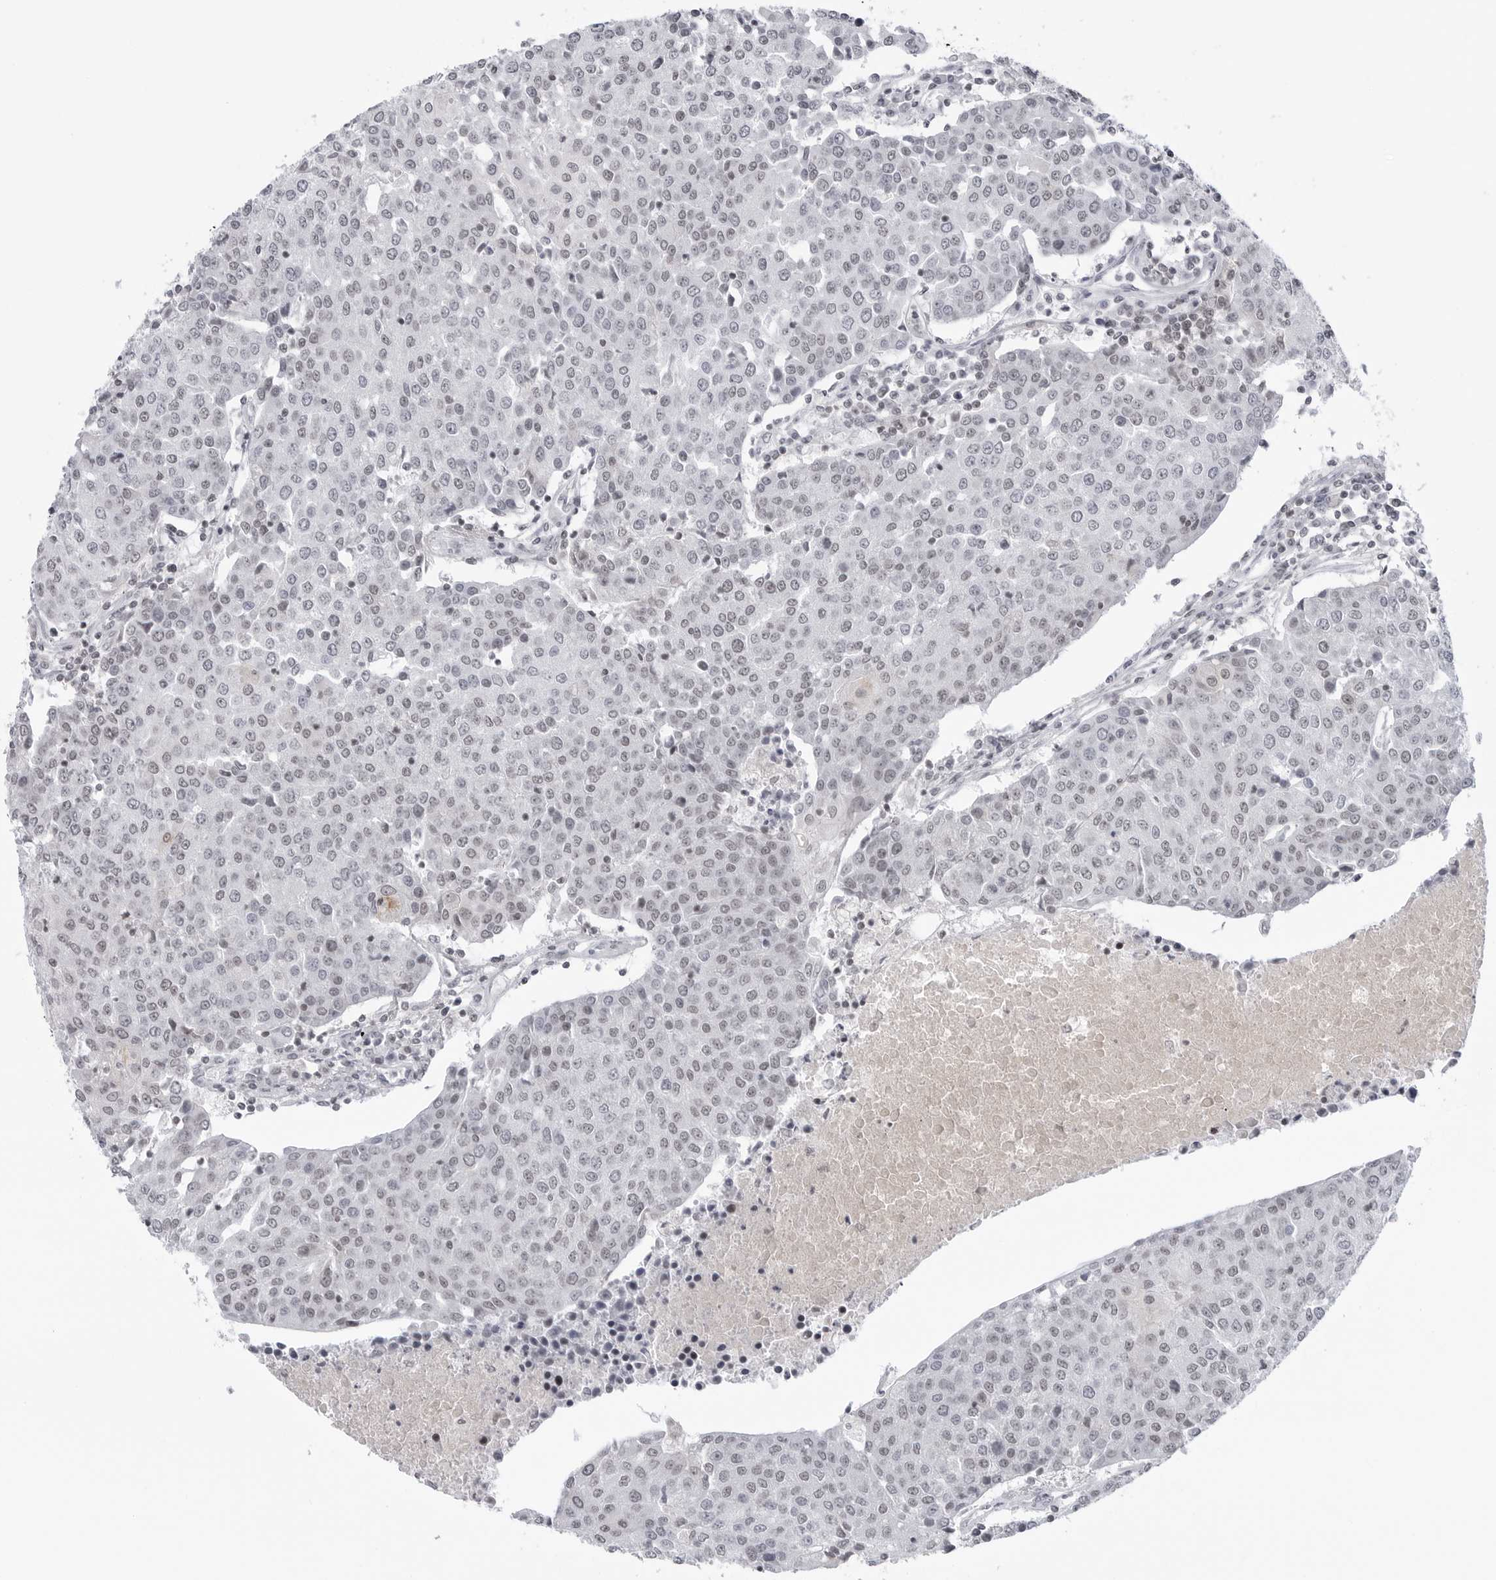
{"staining": {"intensity": "negative", "quantity": "none", "location": "none"}, "tissue": "urothelial cancer", "cell_type": "Tumor cells", "image_type": "cancer", "snomed": [{"axis": "morphology", "description": "Urothelial carcinoma, High grade"}, {"axis": "topography", "description": "Urinary bladder"}], "caption": "High-grade urothelial carcinoma was stained to show a protein in brown. There is no significant staining in tumor cells.", "gene": "TRIM66", "patient": {"sex": "female", "age": 85}}